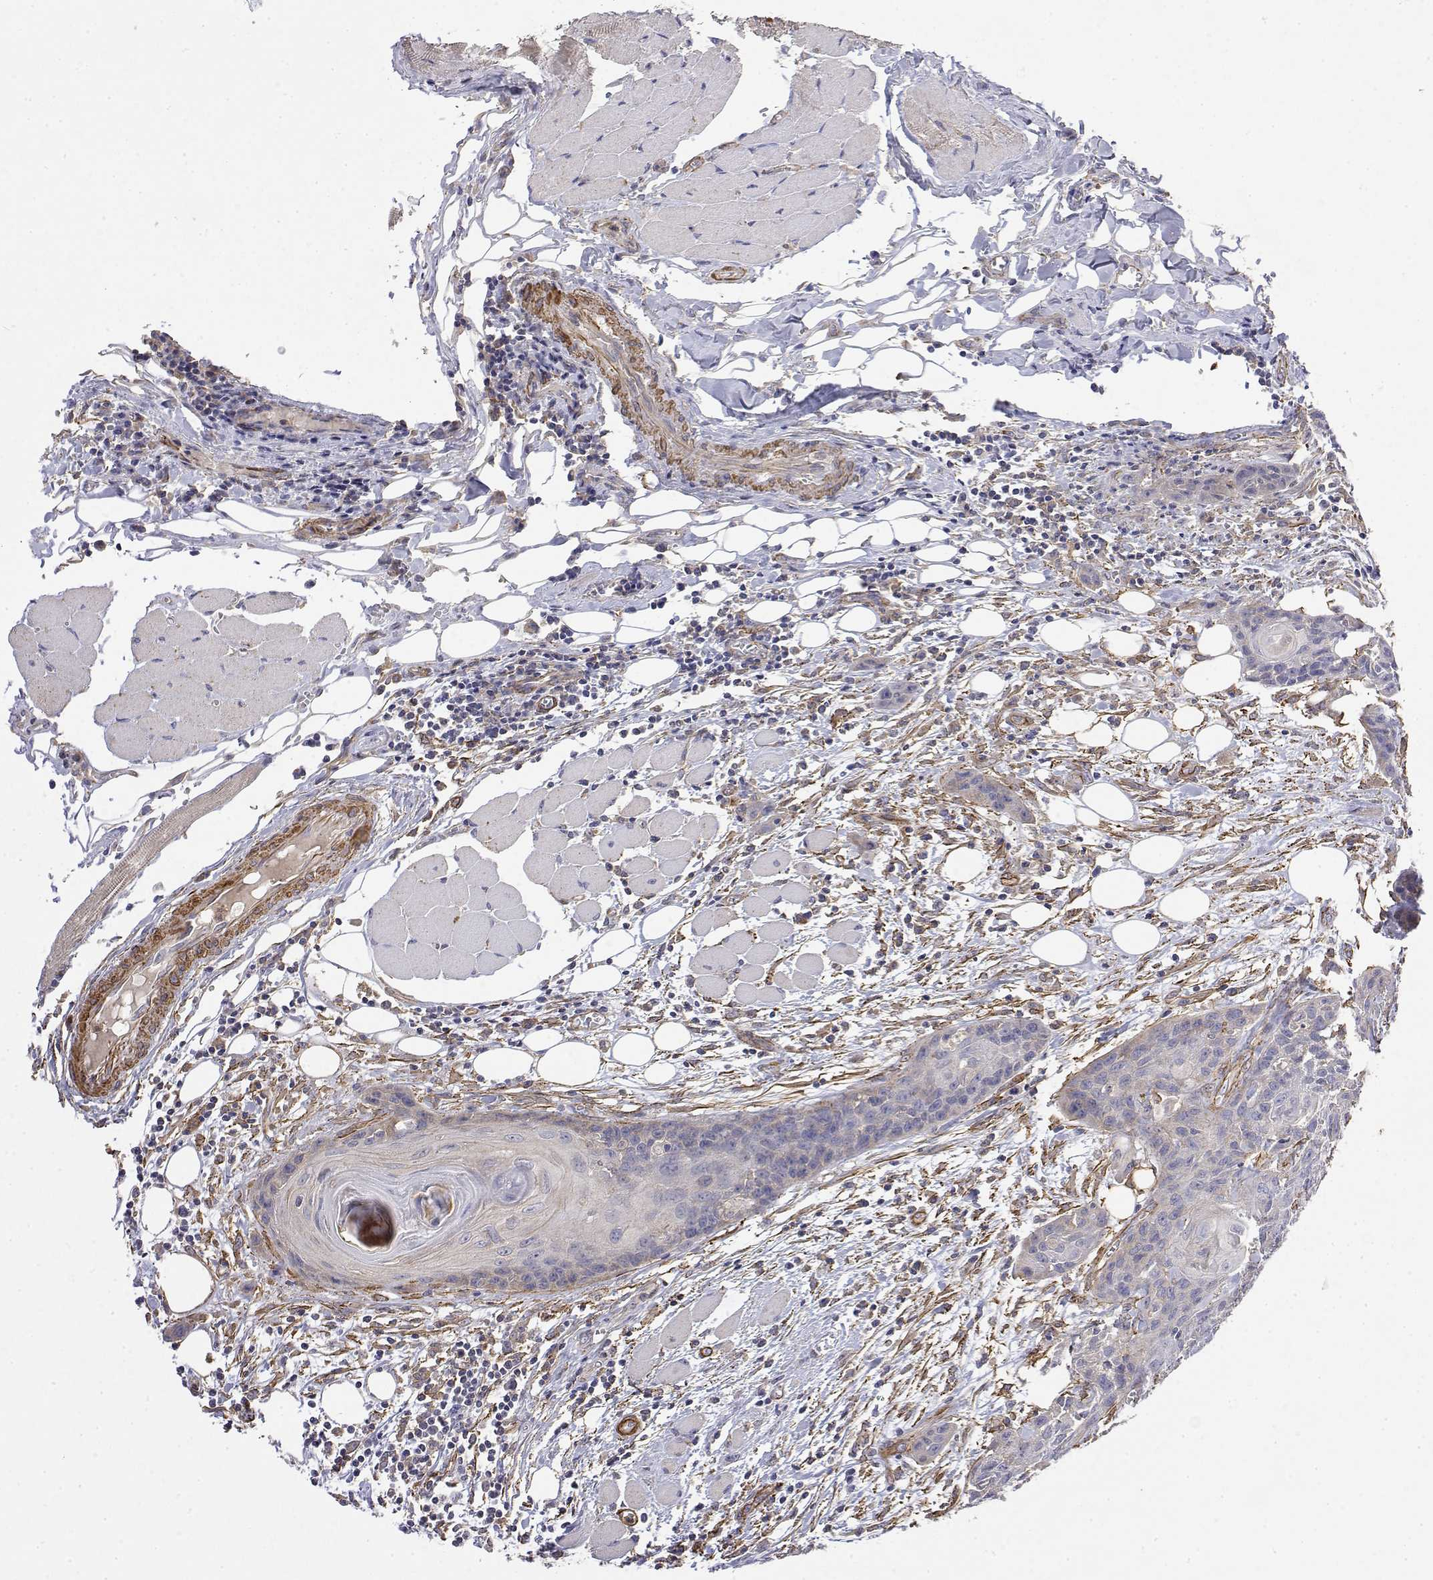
{"staining": {"intensity": "negative", "quantity": "none", "location": "none"}, "tissue": "head and neck cancer", "cell_type": "Tumor cells", "image_type": "cancer", "snomed": [{"axis": "morphology", "description": "Squamous cell carcinoma, NOS"}, {"axis": "topography", "description": "Oral tissue"}, {"axis": "topography", "description": "Head-Neck"}], "caption": "An immunohistochemistry histopathology image of head and neck cancer is shown. There is no staining in tumor cells of head and neck cancer.", "gene": "SOWAHD", "patient": {"sex": "male", "age": 58}}